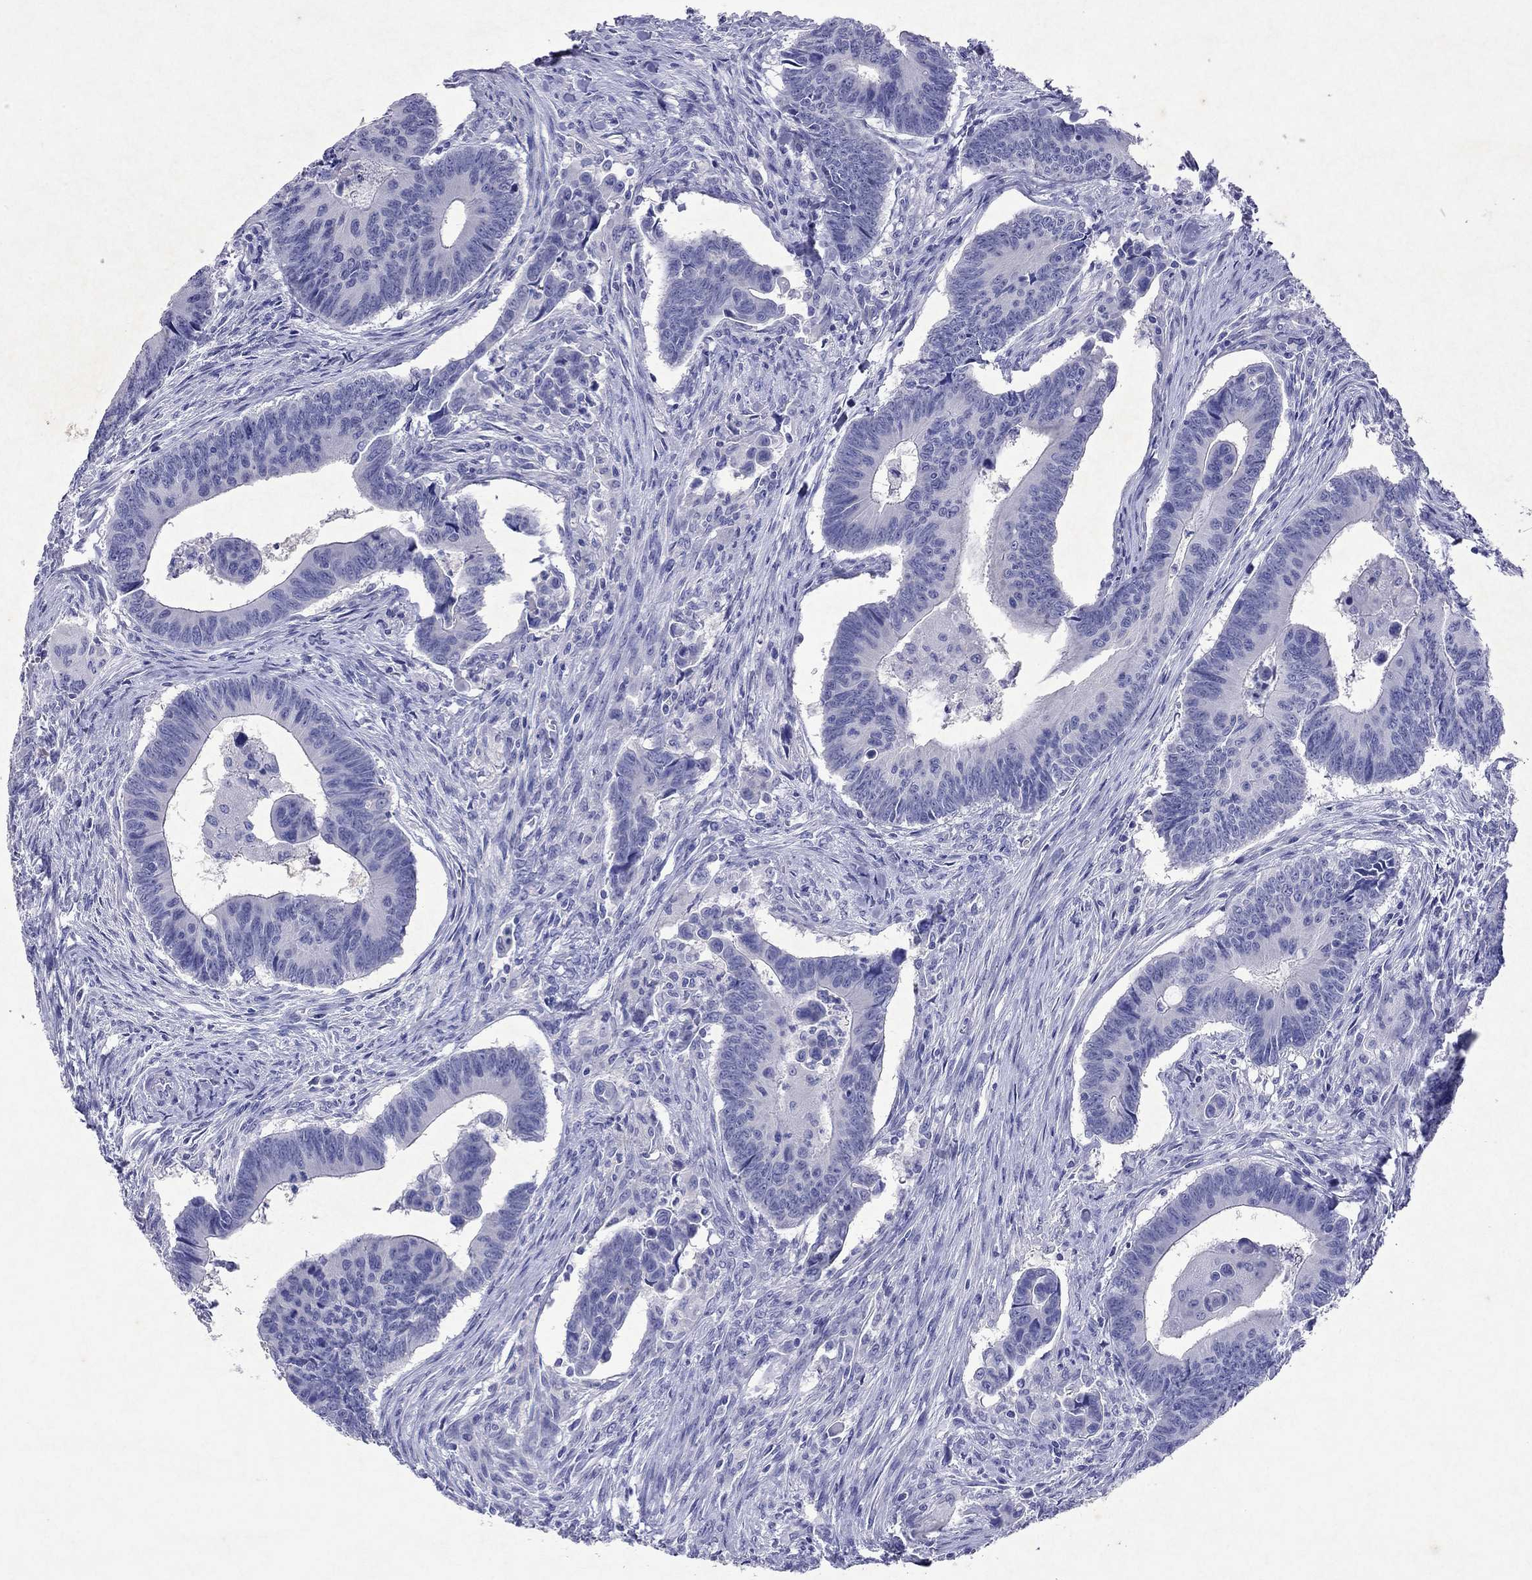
{"staining": {"intensity": "negative", "quantity": "none", "location": "none"}, "tissue": "colorectal cancer", "cell_type": "Tumor cells", "image_type": "cancer", "snomed": [{"axis": "morphology", "description": "Adenocarcinoma, NOS"}, {"axis": "topography", "description": "Rectum"}], "caption": "Protein analysis of adenocarcinoma (colorectal) demonstrates no significant positivity in tumor cells.", "gene": "ARMC12", "patient": {"sex": "male", "age": 67}}